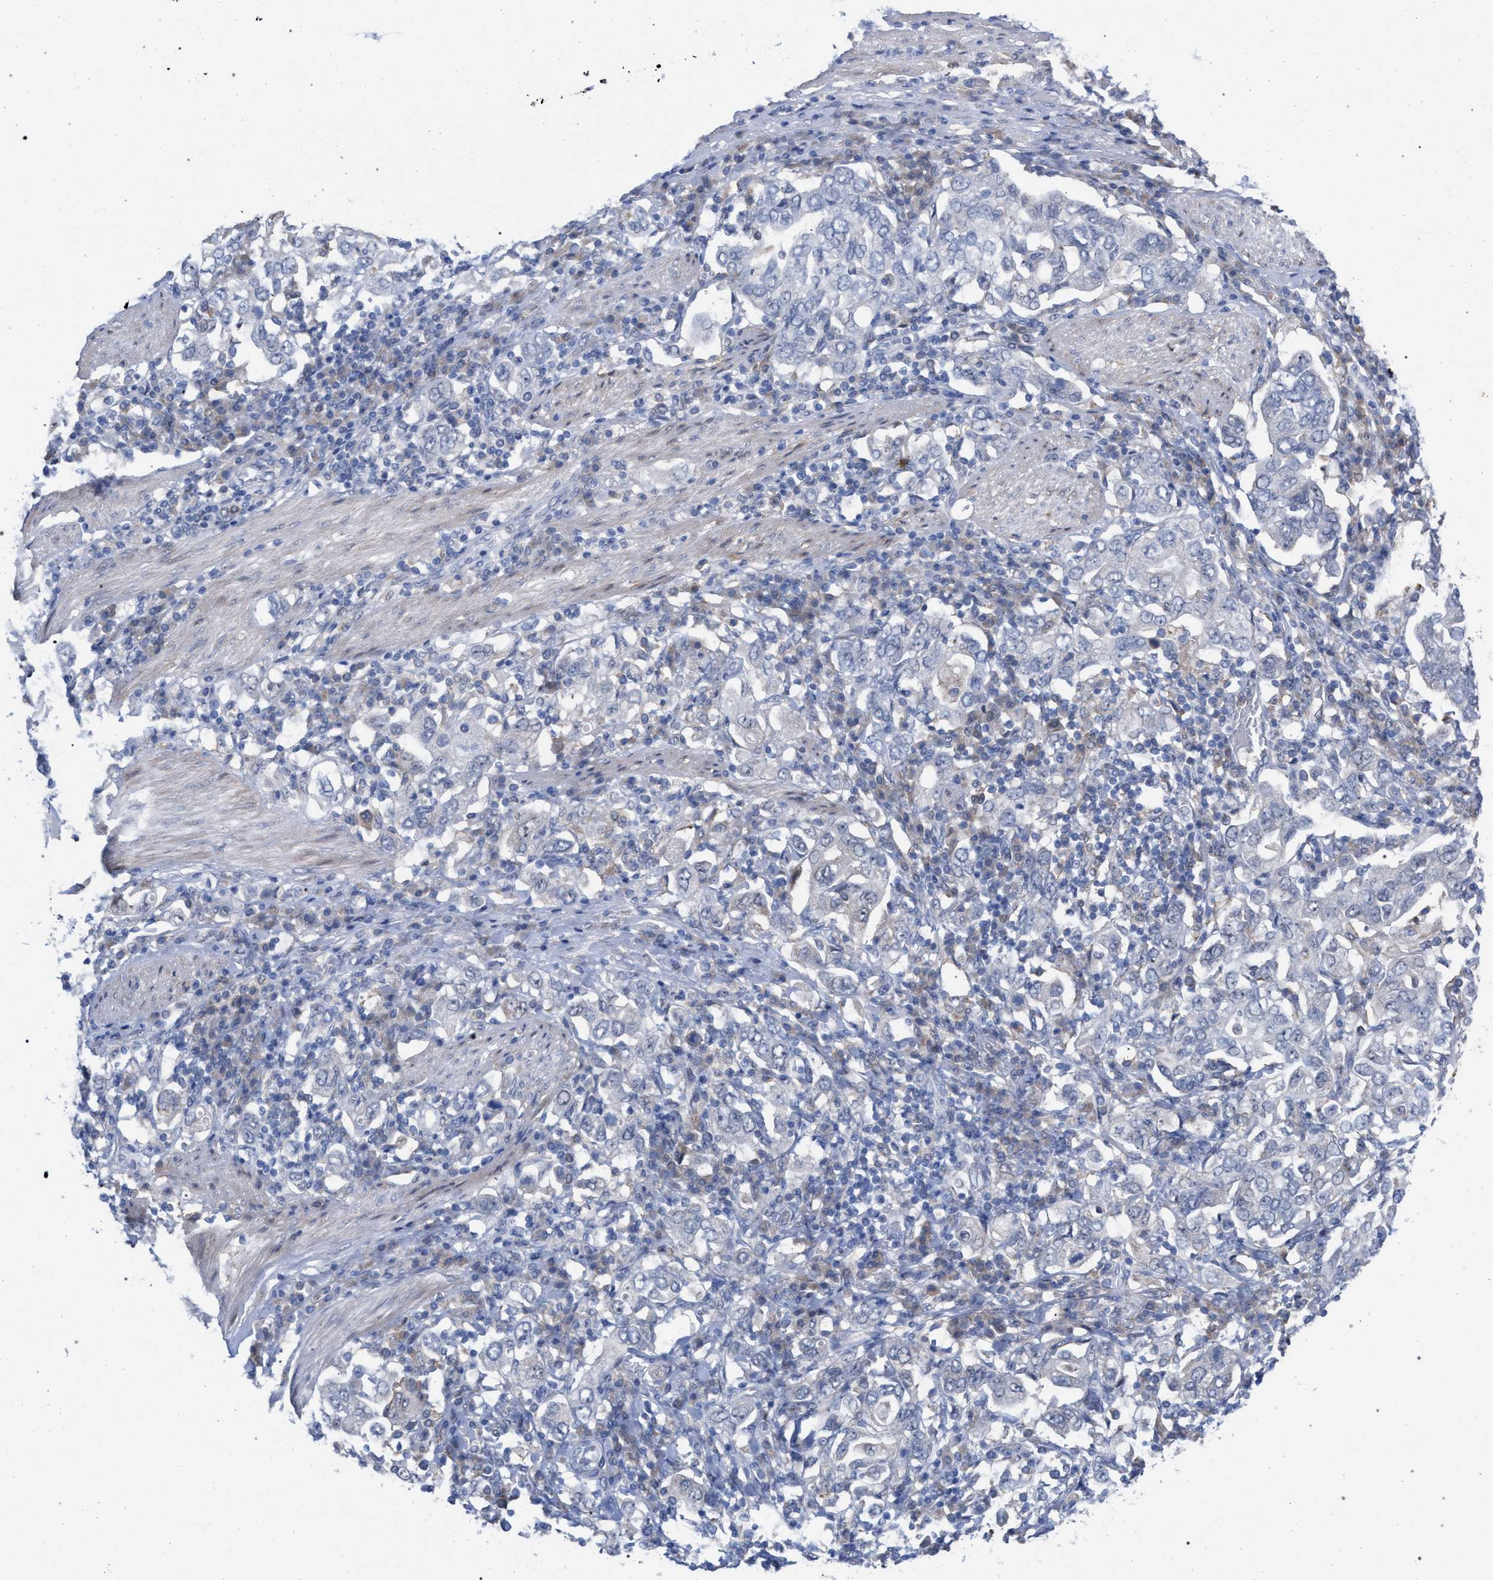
{"staining": {"intensity": "negative", "quantity": "none", "location": "none"}, "tissue": "stomach cancer", "cell_type": "Tumor cells", "image_type": "cancer", "snomed": [{"axis": "morphology", "description": "Adenocarcinoma, NOS"}, {"axis": "topography", "description": "Stomach, upper"}], "caption": "An image of human stomach cancer (adenocarcinoma) is negative for staining in tumor cells.", "gene": "FHOD3", "patient": {"sex": "male", "age": 62}}